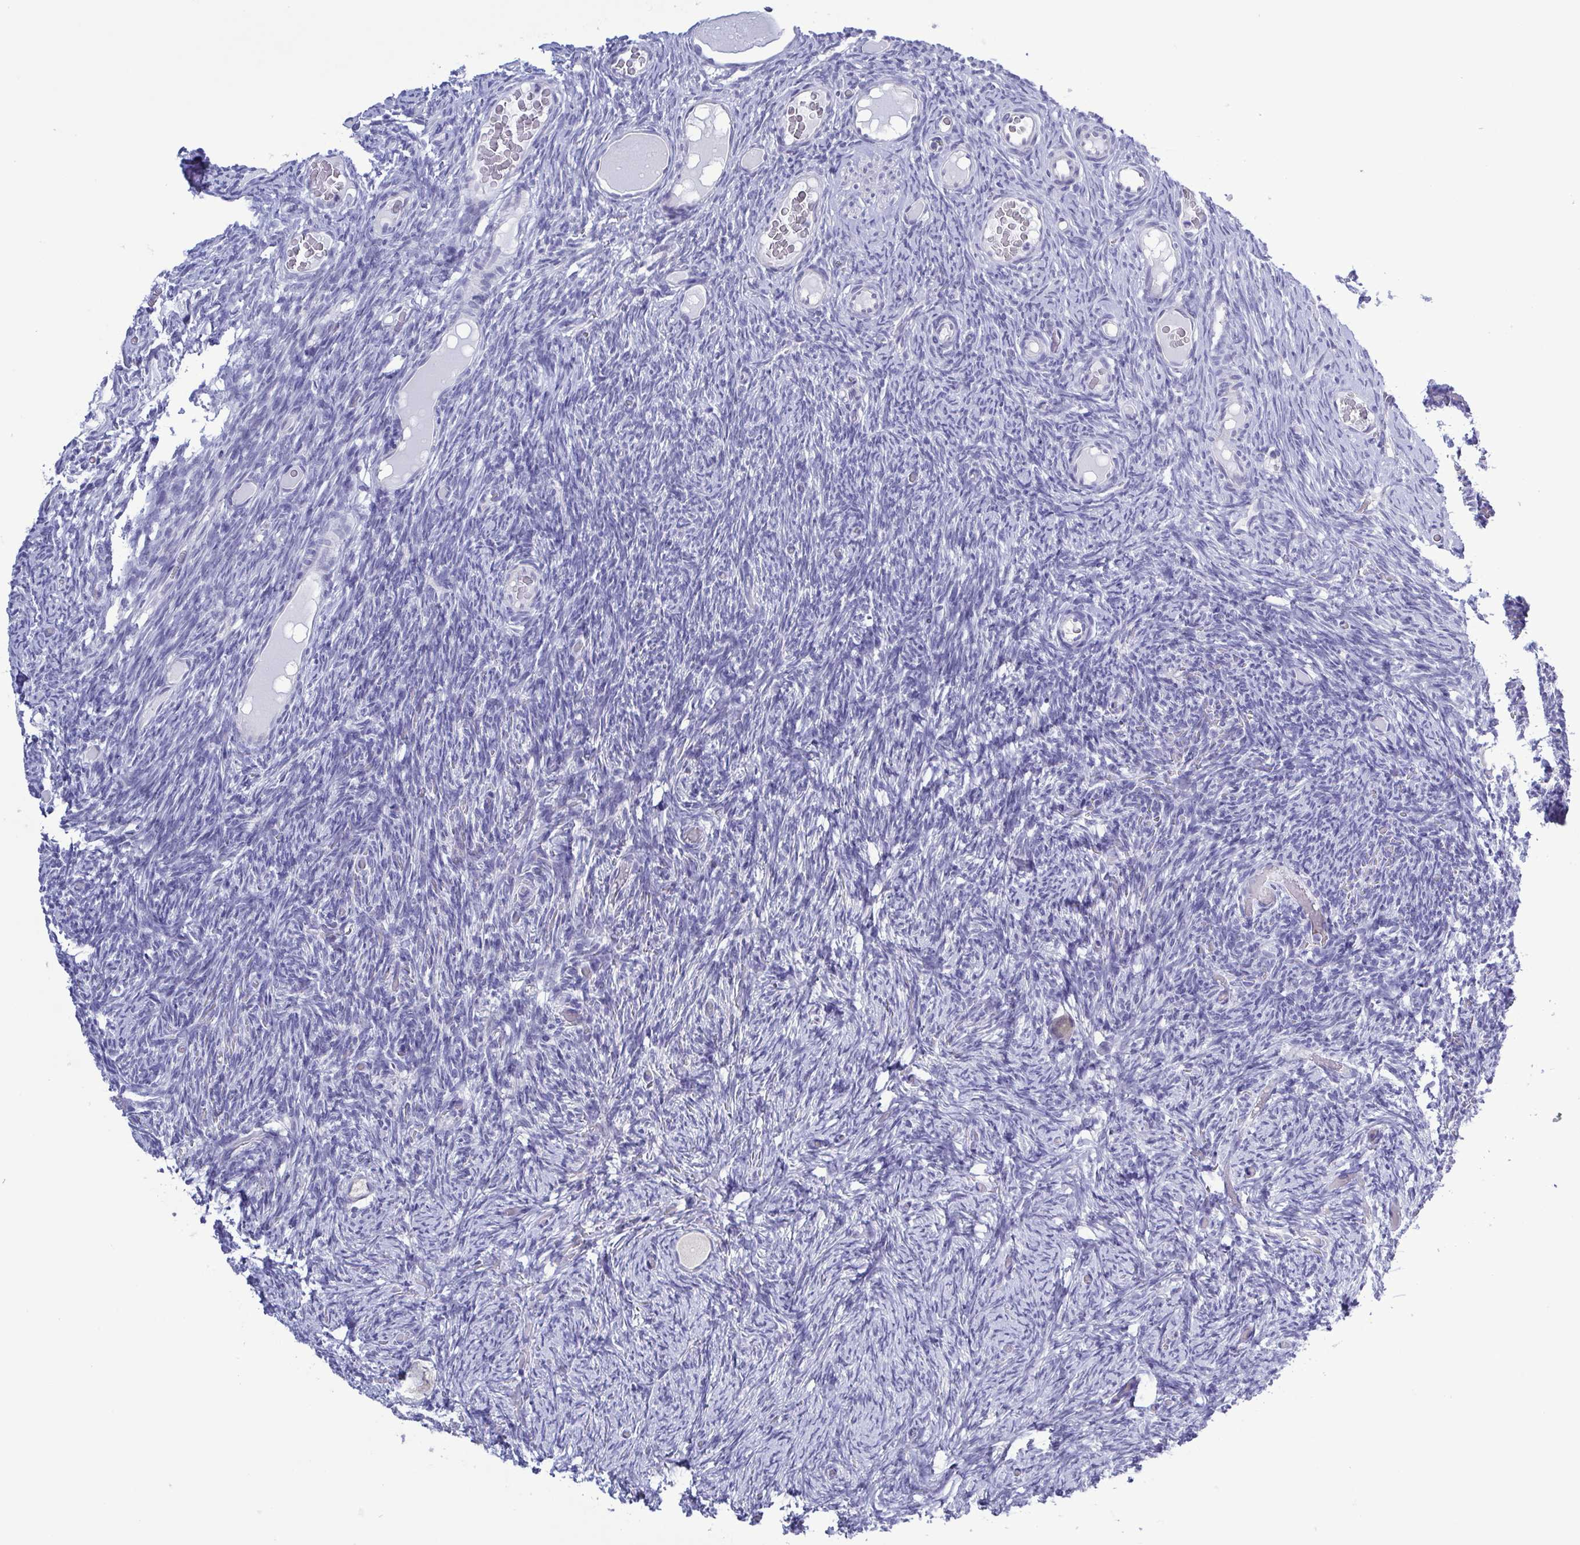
{"staining": {"intensity": "negative", "quantity": "none", "location": "none"}, "tissue": "ovary", "cell_type": "Follicle cells", "image_type": "normal", "snomed": [{"axis": "morphology", "description": "Normal tissue, NOS"}, {"axis": "topography", "description": "Ovary"}], "caption": "Immunohistochemistry of benign ovary exhibits no staining in follicle cells. (Stains: DAB IHC with hematoxylin counter stain, Microscopy: brightfield microscopy at high magnification).", "gene": "TEX12", "patient": {"sex": "female", "age": 34}}